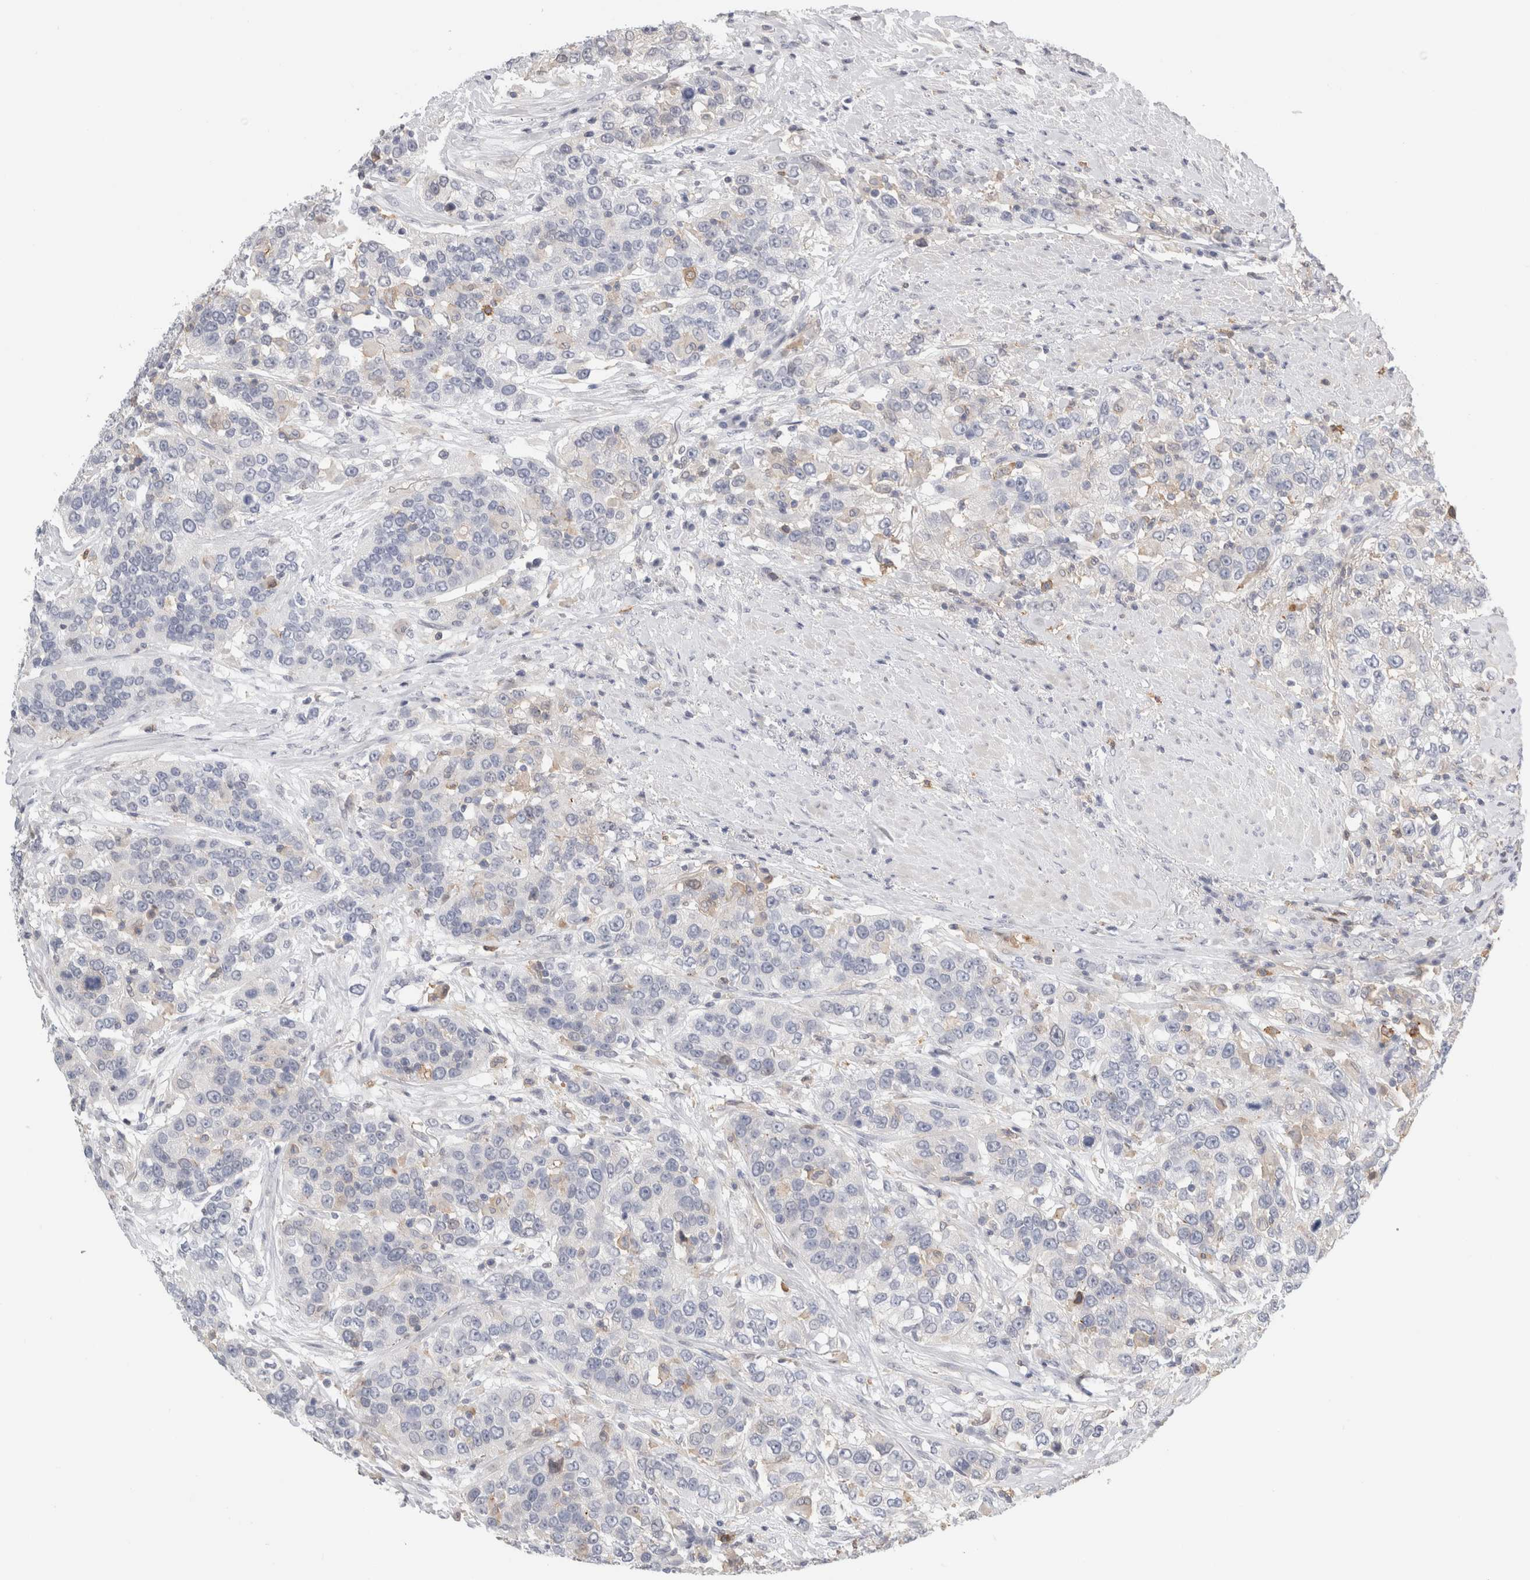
{"staining": {"intensity": "negative", "quantity": "none", "location": "none"}, "tissue": "urothelial cancer", "cell_type": "Tumor cells", "image_type": "cancer", "snomed": [{"axis": "morphology", "description": "Urothelial carcinoma, High grade"}, {"axis": "topography", "description": "Urinary bladder"}], "caption": "Tumor cells are negative for protein expression in human high-grade urothelial carcinoma.", "gene": "P2RY2", "patient": {"sex": "female", "age": 80}}